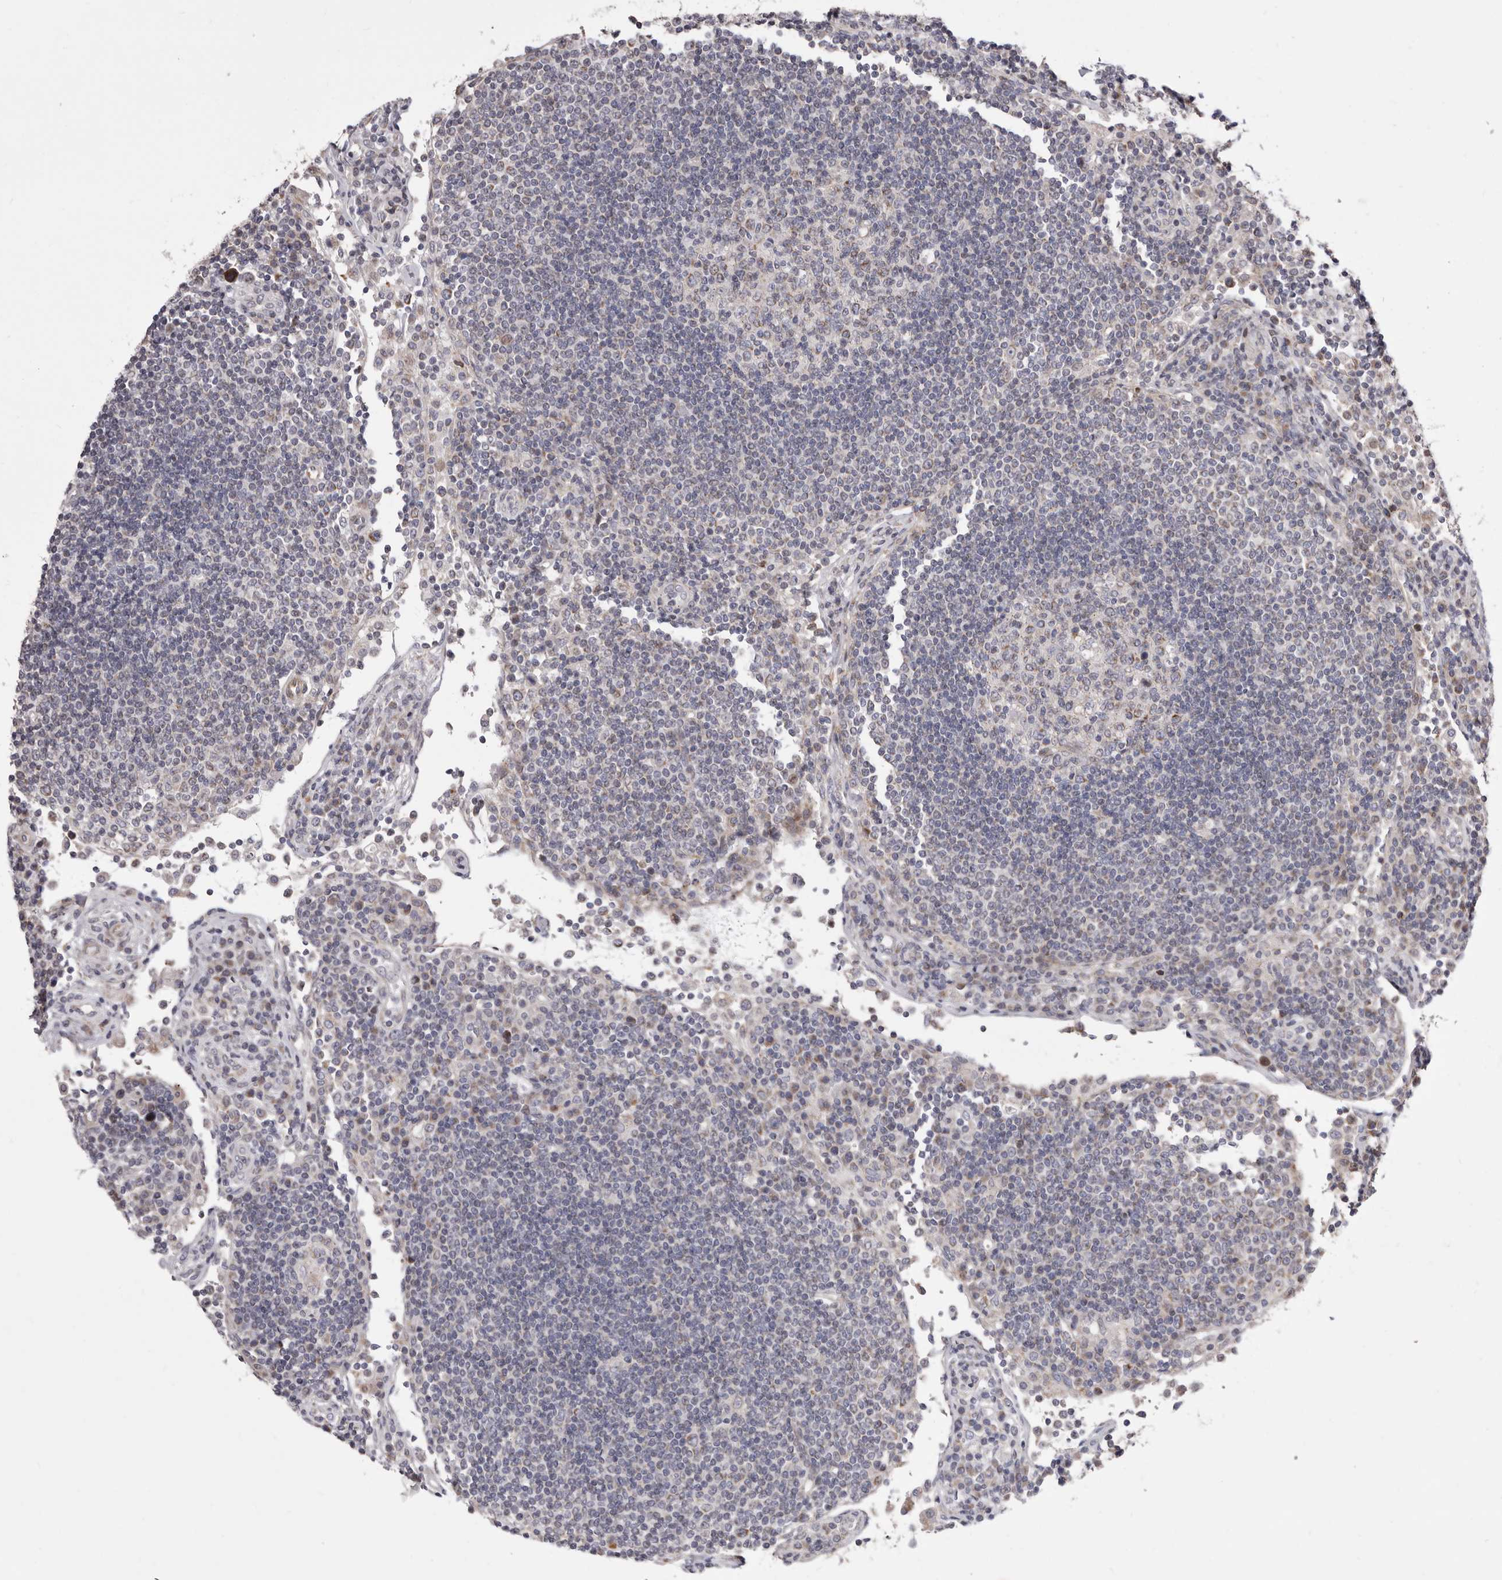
{"staining": {"intensity": "moderate", "quantity": "<25%", "location": "cytoplasmic/membranous"}, "tissue": "lymph node", "cell_type": "Germinal center cells", "image_type": "normal", "snomed": [{"axis": "morphology", "description": "Normal tissue, NOS"}, {"axis": "topography", "description": "Lymph node"}], "caption": "Immunohistochemistry (IHC) staining of benign lymph node, which exhibits low levels of moderate cytoplasmic/membranous expression in approximately <25% of germinal center cells indicating moderate cytoplasmic/membranous protein positivity. The staining was performed using DAB (brown) for protein detection and nuclei were counterstained in hematoxylin (blue).", "gene": "TIMM17B", "patient": {"sex": "female", "age": 53}}